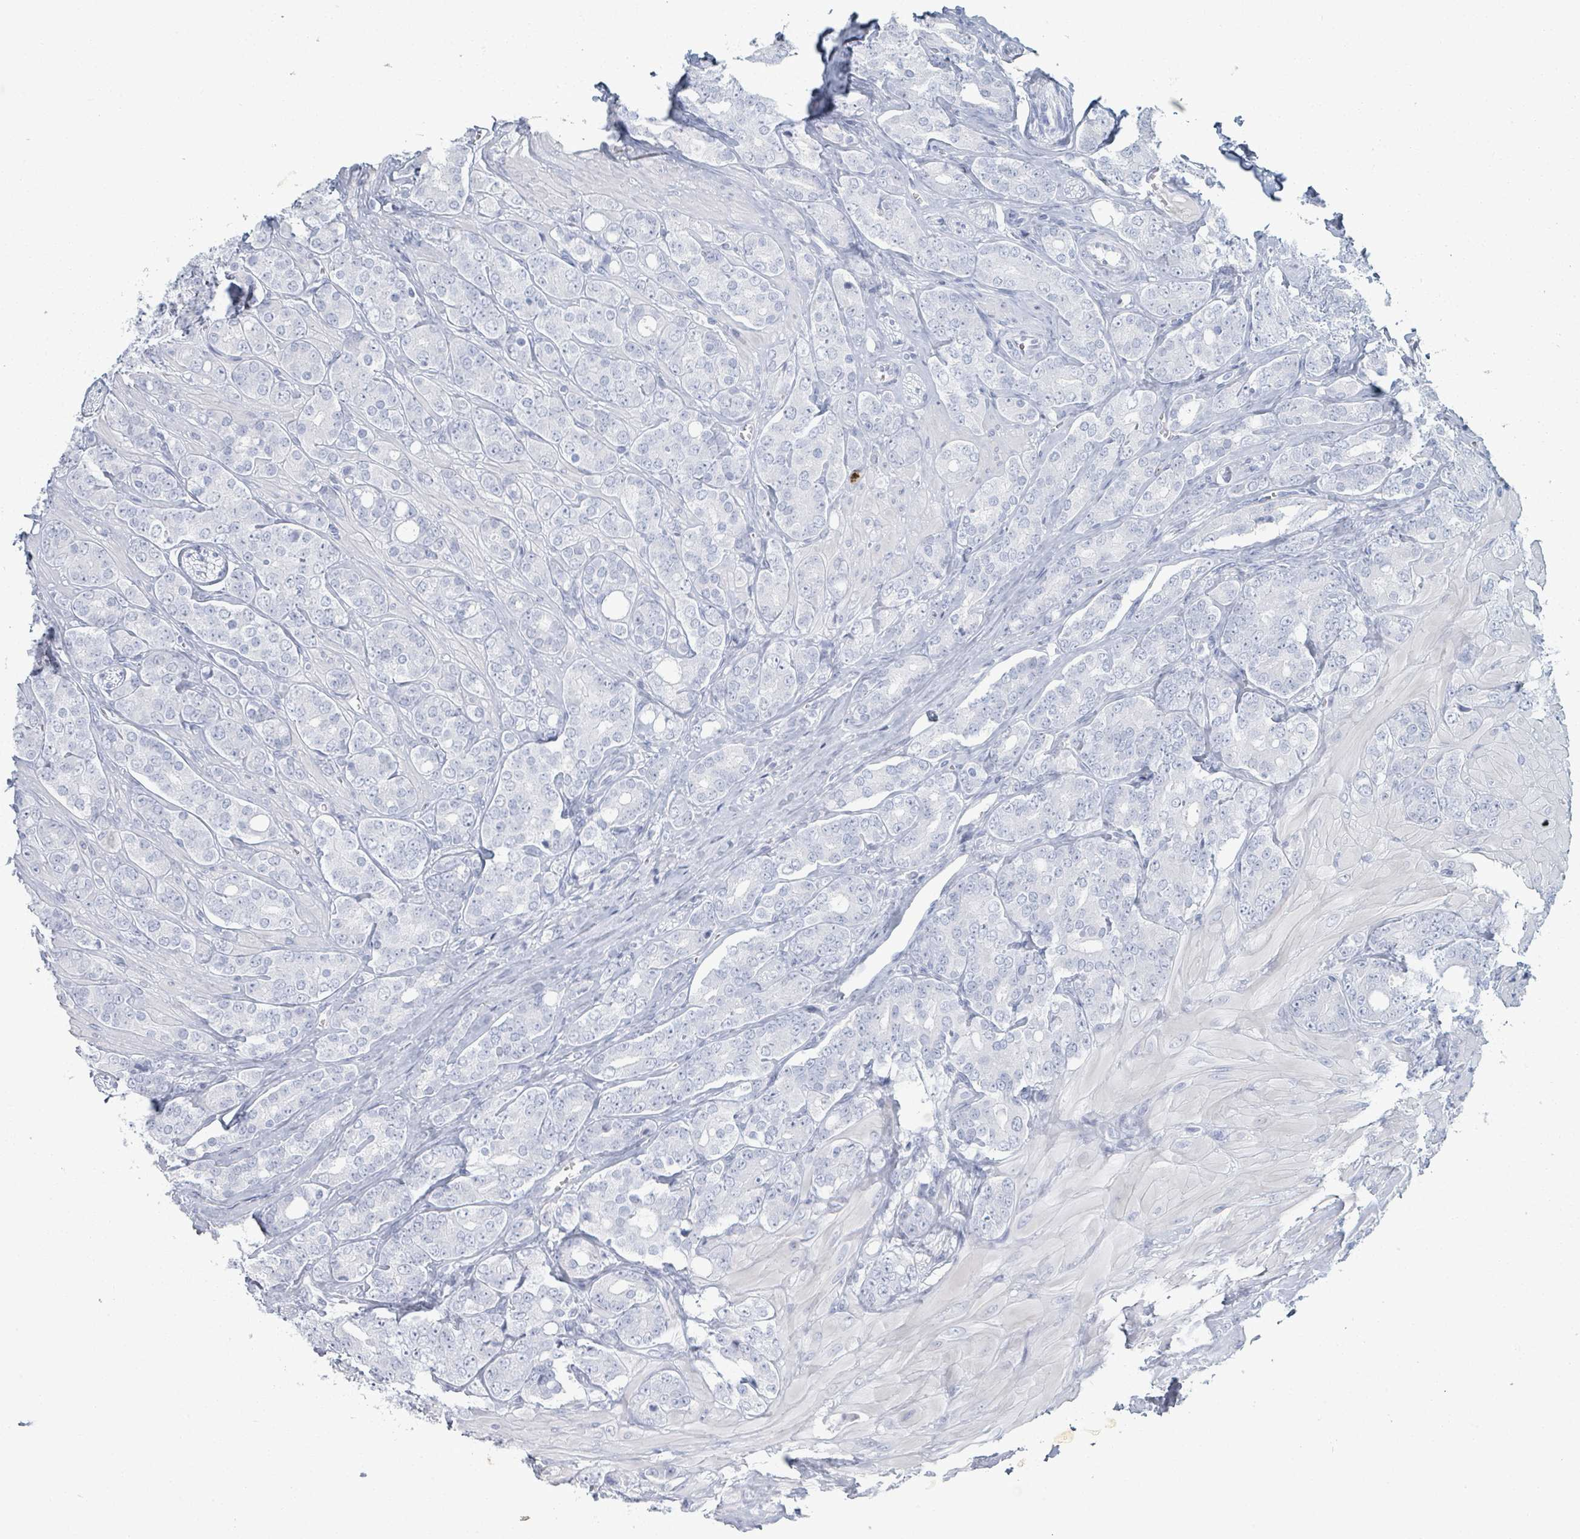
{"staining": {"intensity": "negative", "quantity": "none", "location": "none"}, "tissue": "prostate cancer", "cell_type": "Tumor cells", "image_type": "cancer", "snomed": [{"axis": "morphology", "description": "Adenocarcinoma, High grade"}, {"axis": "topography", "description": "Prostate"}], "caption": "Tumor cells show no significant protein staining in prostate cancer (high-grade adenocarcinoma). (DAB immunohistochemistry (IHC), high magnification).", "gene": "DEFA4", "patient": {"sex": "male", "age": 62}}